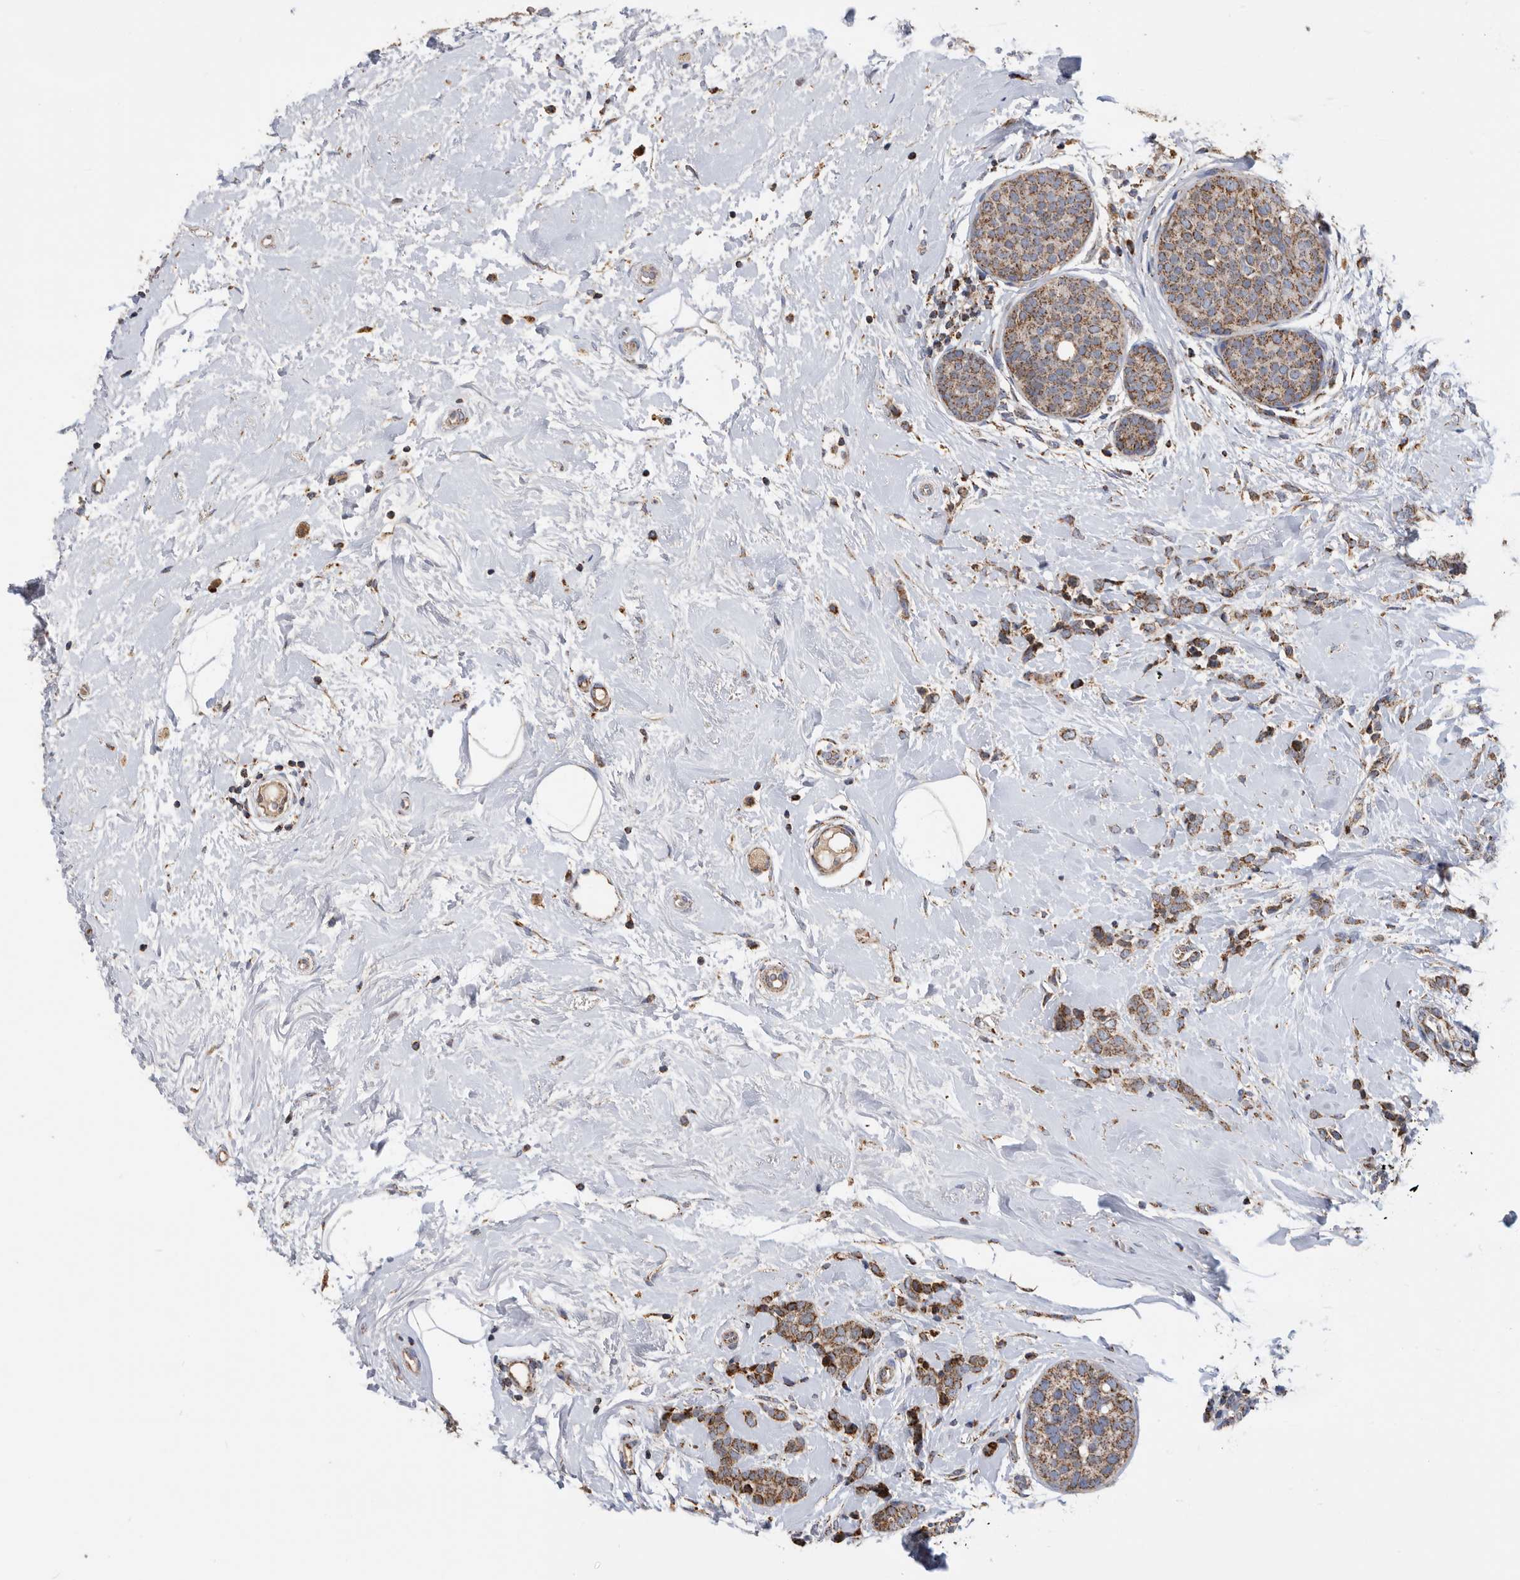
{"staining": {"intensity": "moderate", "quantity": ">75%", "location": "cytoplasmic/membranous"}, "tissue": "breast cancer", "cell_type": "Tumor cells", "image_type": "cancer", "snomed": [{"axis": "morphology", "description": "Lobular carcinoma, in situ"}, {"axis": "morphology", "description": "Lobular carcinoma"}, {"axis": "topography", "description": "Breast"}], "caption": "Immunohistochemical staining of human lobular carcinoma (breast) displays medium levels of moderate cytoplasmic/membranous expression in approximately >75% of tumor cells.", "gene": "WFDC1", "patient": {"sex": "female", "age": 41}}